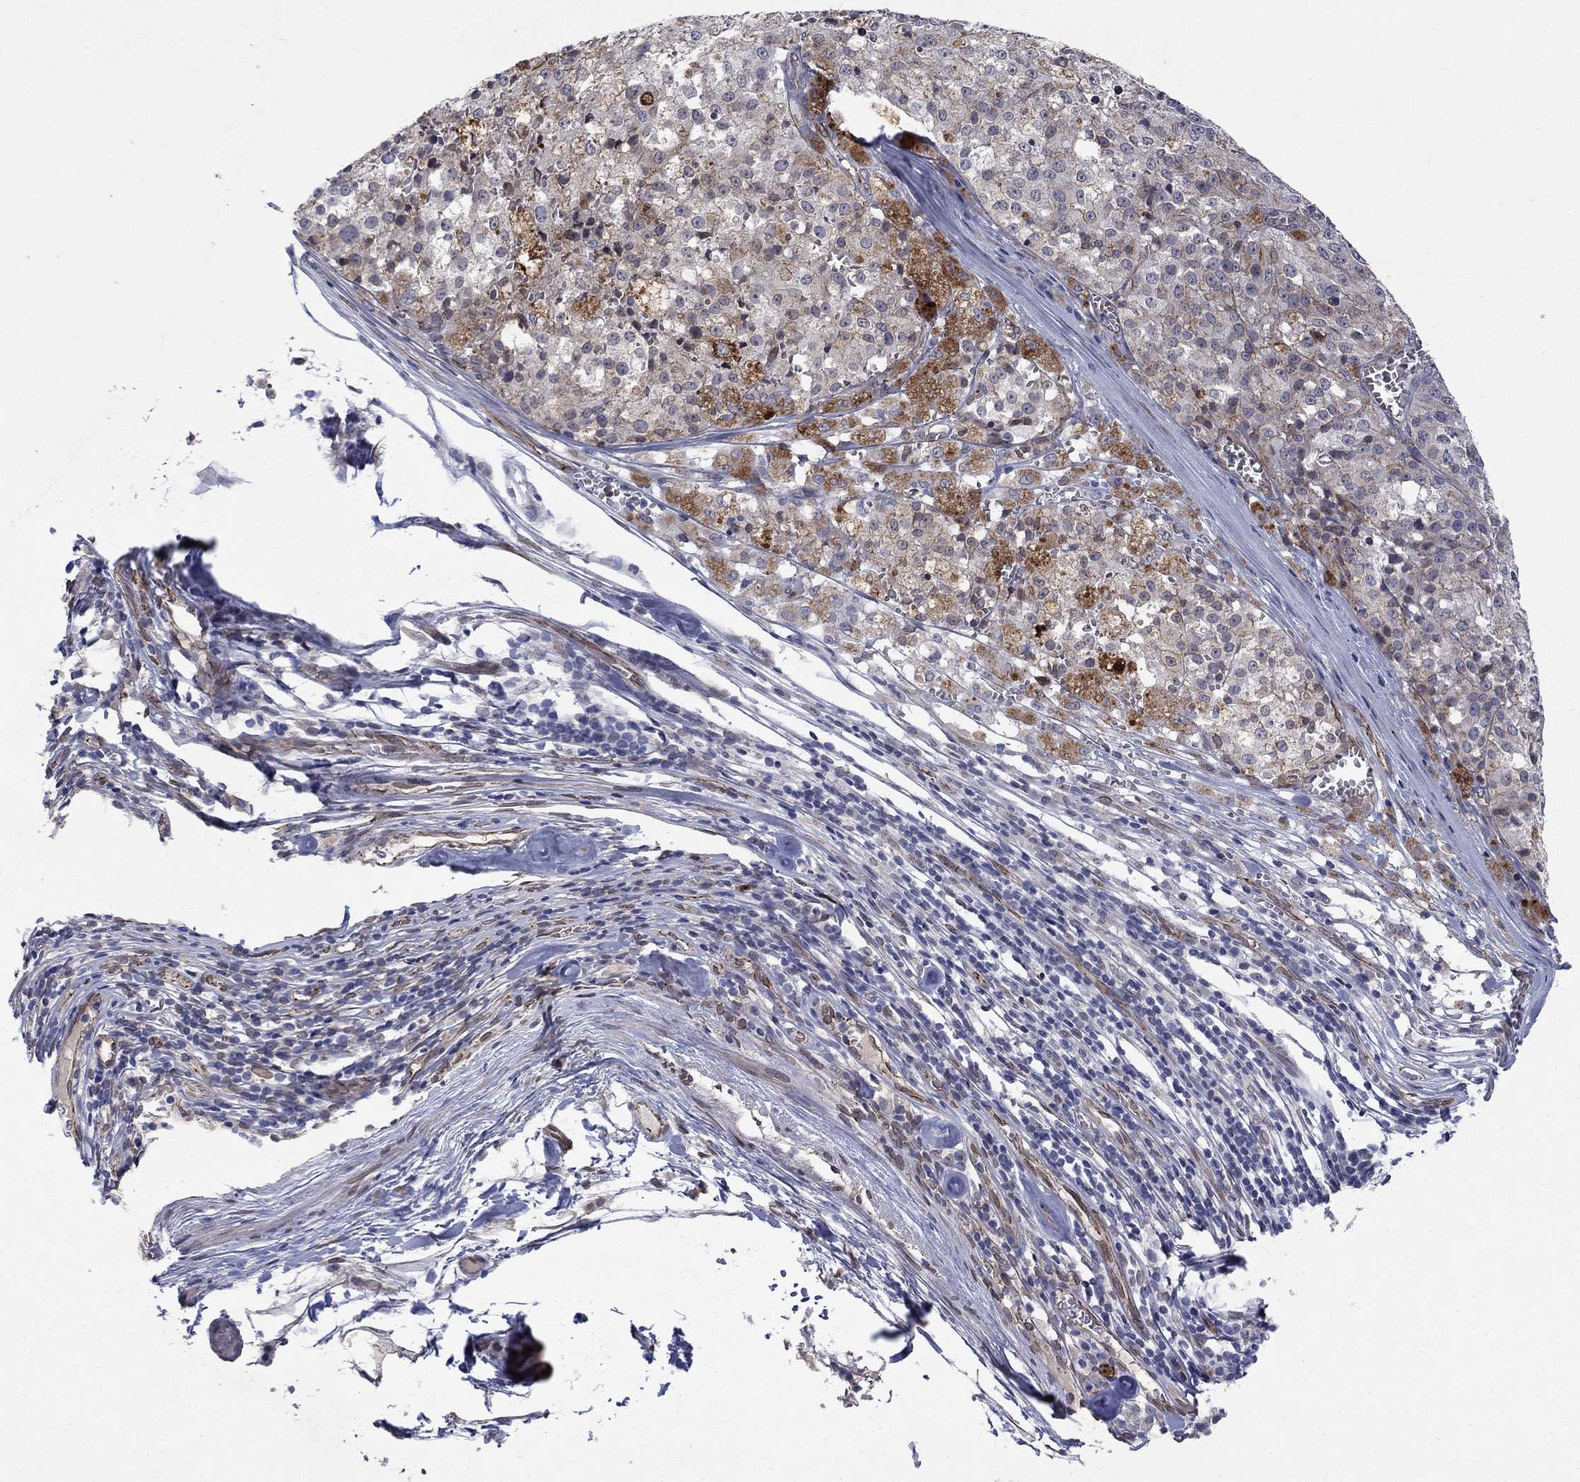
{"staining": {"intensity": "negative", "quantity": "none", "location": "none"}, "tissue": "melanoma", "cell_type": "Tumor cells", "image_type": "cancer", "snomed": [{"axis": "morphology", "description": "Malignant melanoma, Metastatic site"}, {"axis": "topography", "description": "Lymph node"}], "caption": "Immunohistochemistry (IHC) photomicrograph of neoplastic tissue: melanoma stained with DAB (3,3'-diaminobenzidine) shows no significant protein expression in tumor cells.", "gene": "EMC9", "patient": {"sex": "female", "age": 64}}